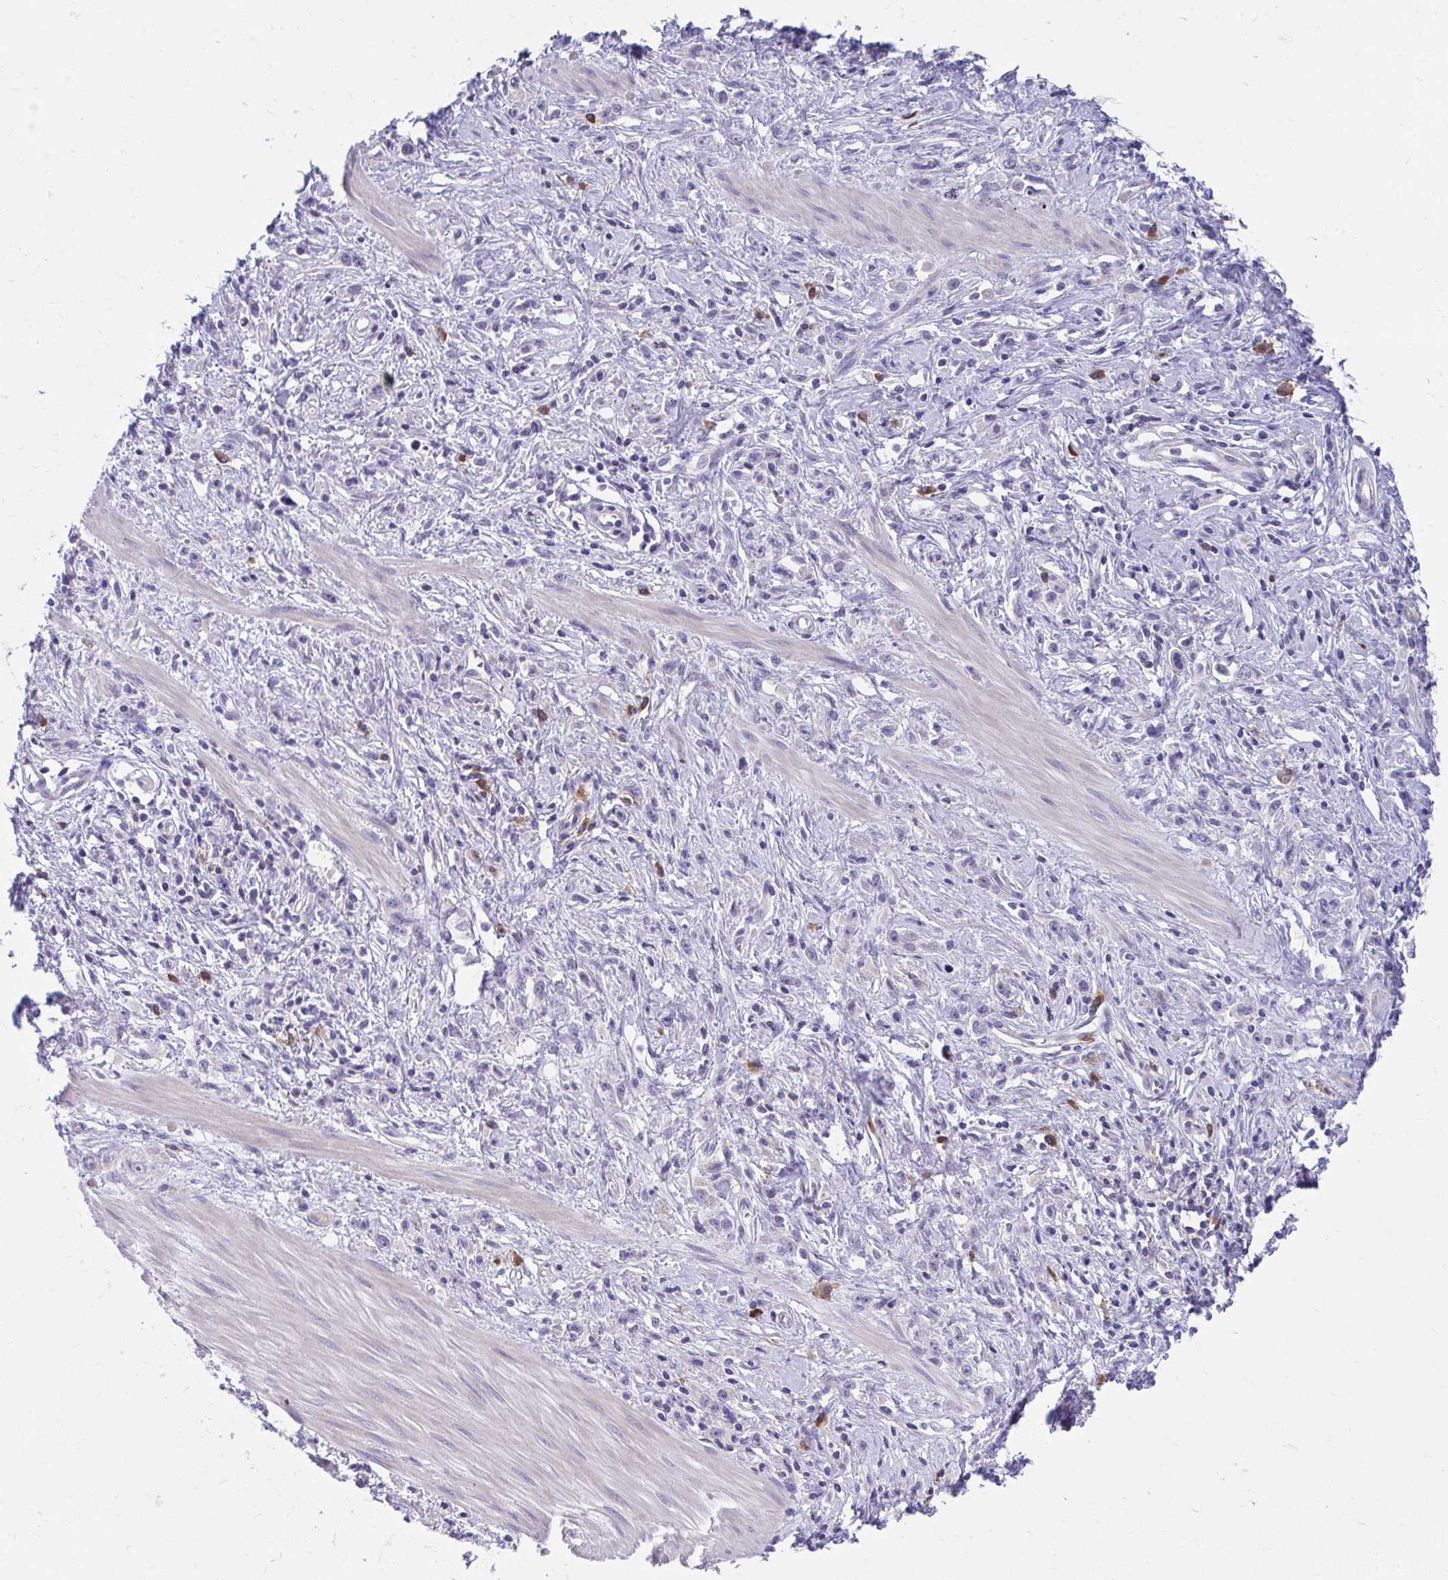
{"staining": {"intensity": "negative", "quantity": "none", "location": "none"}, "tissue": "stomach cancer", "cell_type": "Tumor cells", "image_type": "cancer", "snomed": [{"axis": "morphology", "description": "Adenocarcinoma, NOS"}, {"axis": "topography", "description": "Stomach"}], "caption": "This is a photomicrograph of IHC staining of stomach adenocarcinoma, which shows no positivity in tumor cells. The staining is performed using DAB brown chromogen with nuclei counter-stained in using hematoxylin.", "gene": "SLAMF7", "patient": {"sex": "male", "age": 47}}